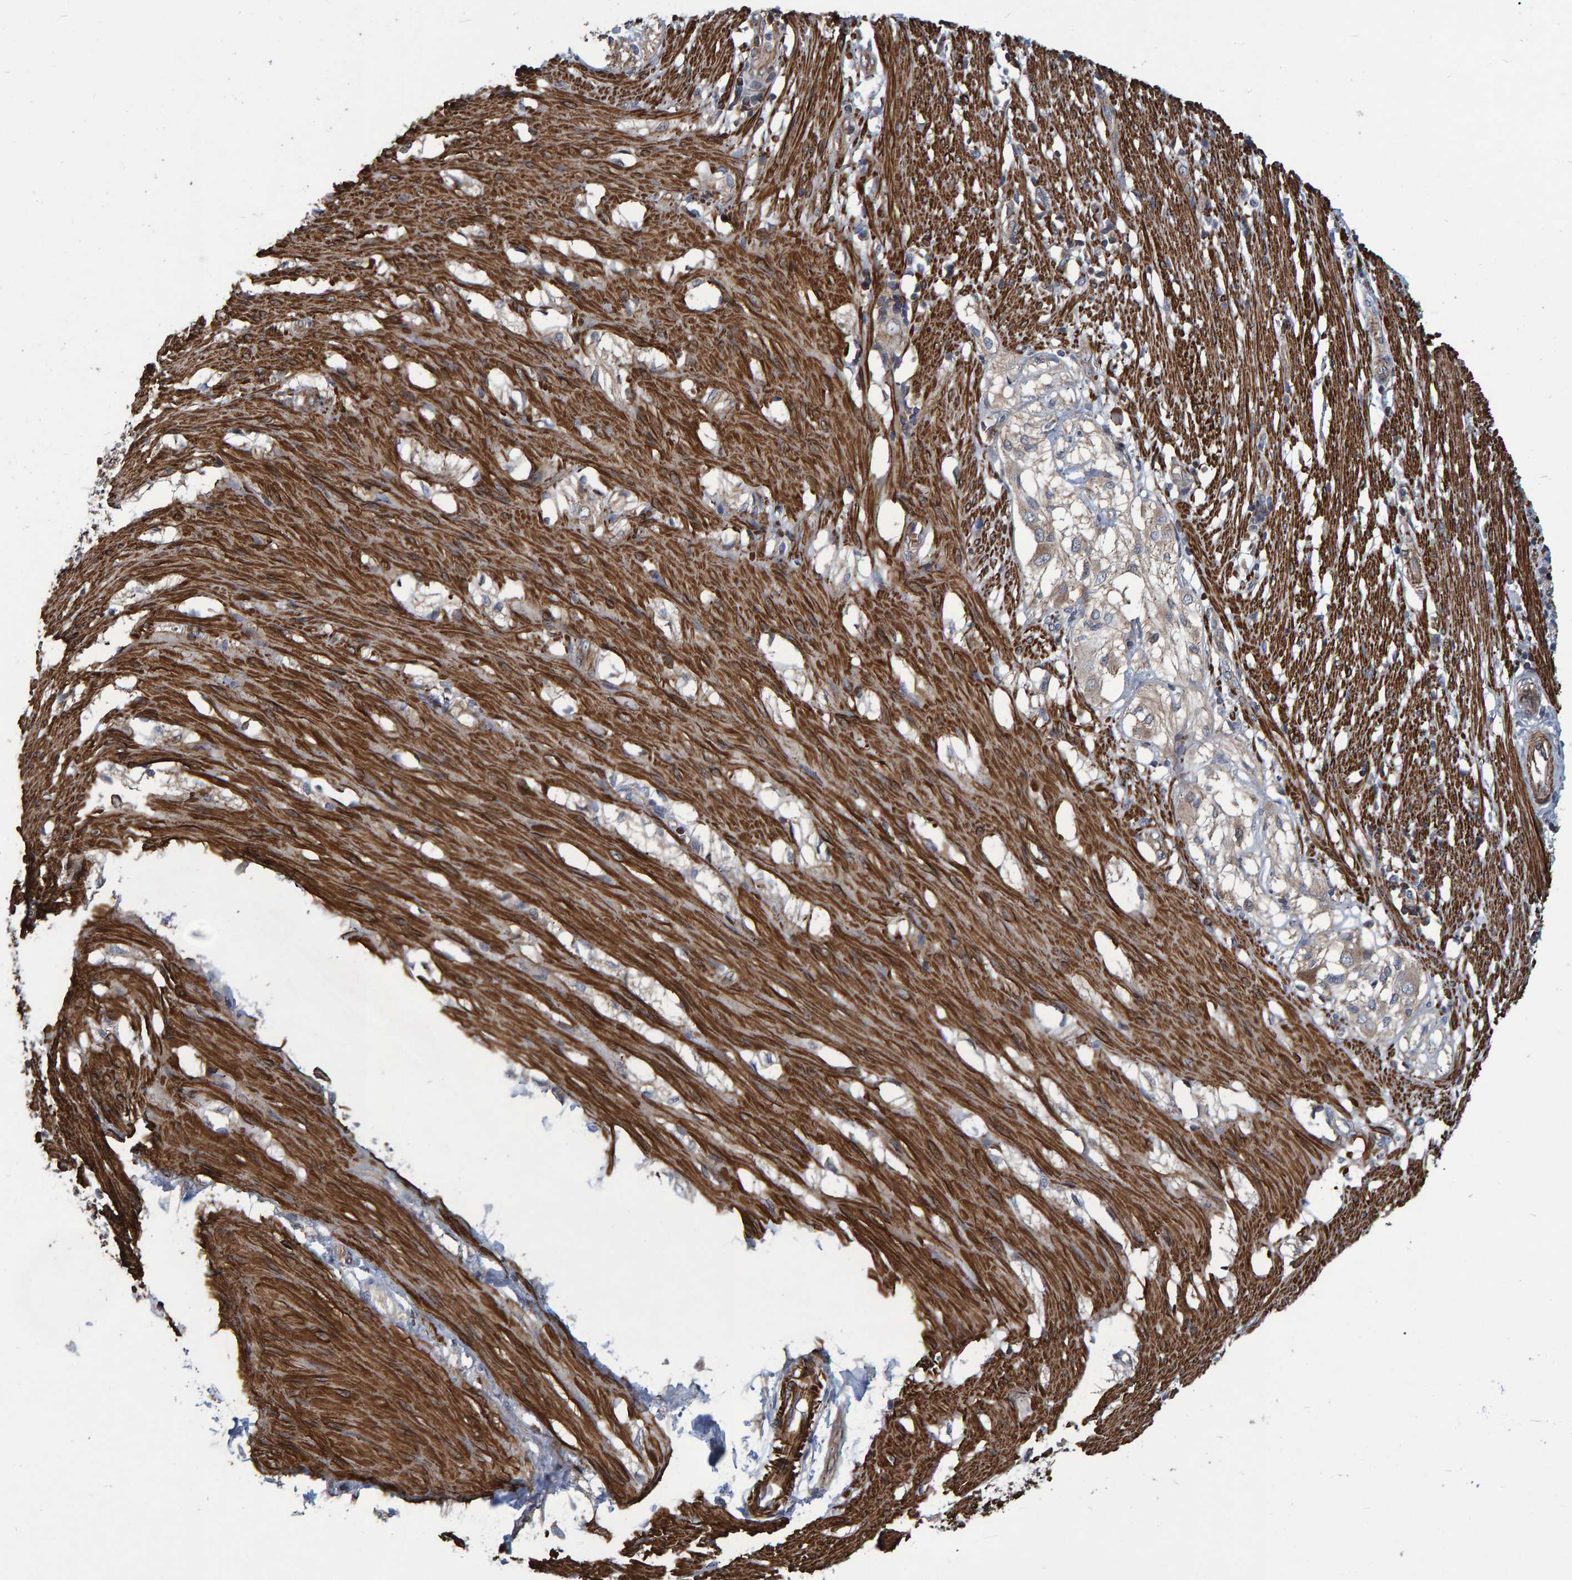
{"staining": {"intensity": "strong", "quantity": ">75%", "location": "cytoplasmic/membranous"}, "tissue": "smooth muscle", "cell_type": "Smooth muscle cells", "image_type": "normal", "snomed": [{"axis": "morphology", "description": "Normal tissue, NOS"}, {"axis": "morphology", "description": "Adenocarcinoma, NOS"}, {"axis": "topography", "description": "Smooth muscle"}, {"axis": "topography", "description": "Colon"}], "caption": "Smooth muscle cells show high levels of strong cytoplasmic/membranous expression in approximately >75% of cells in unremarkable human smooth muscle.", "gene": "SLIT2", "patient": {"sex": "male", "age": 14}}